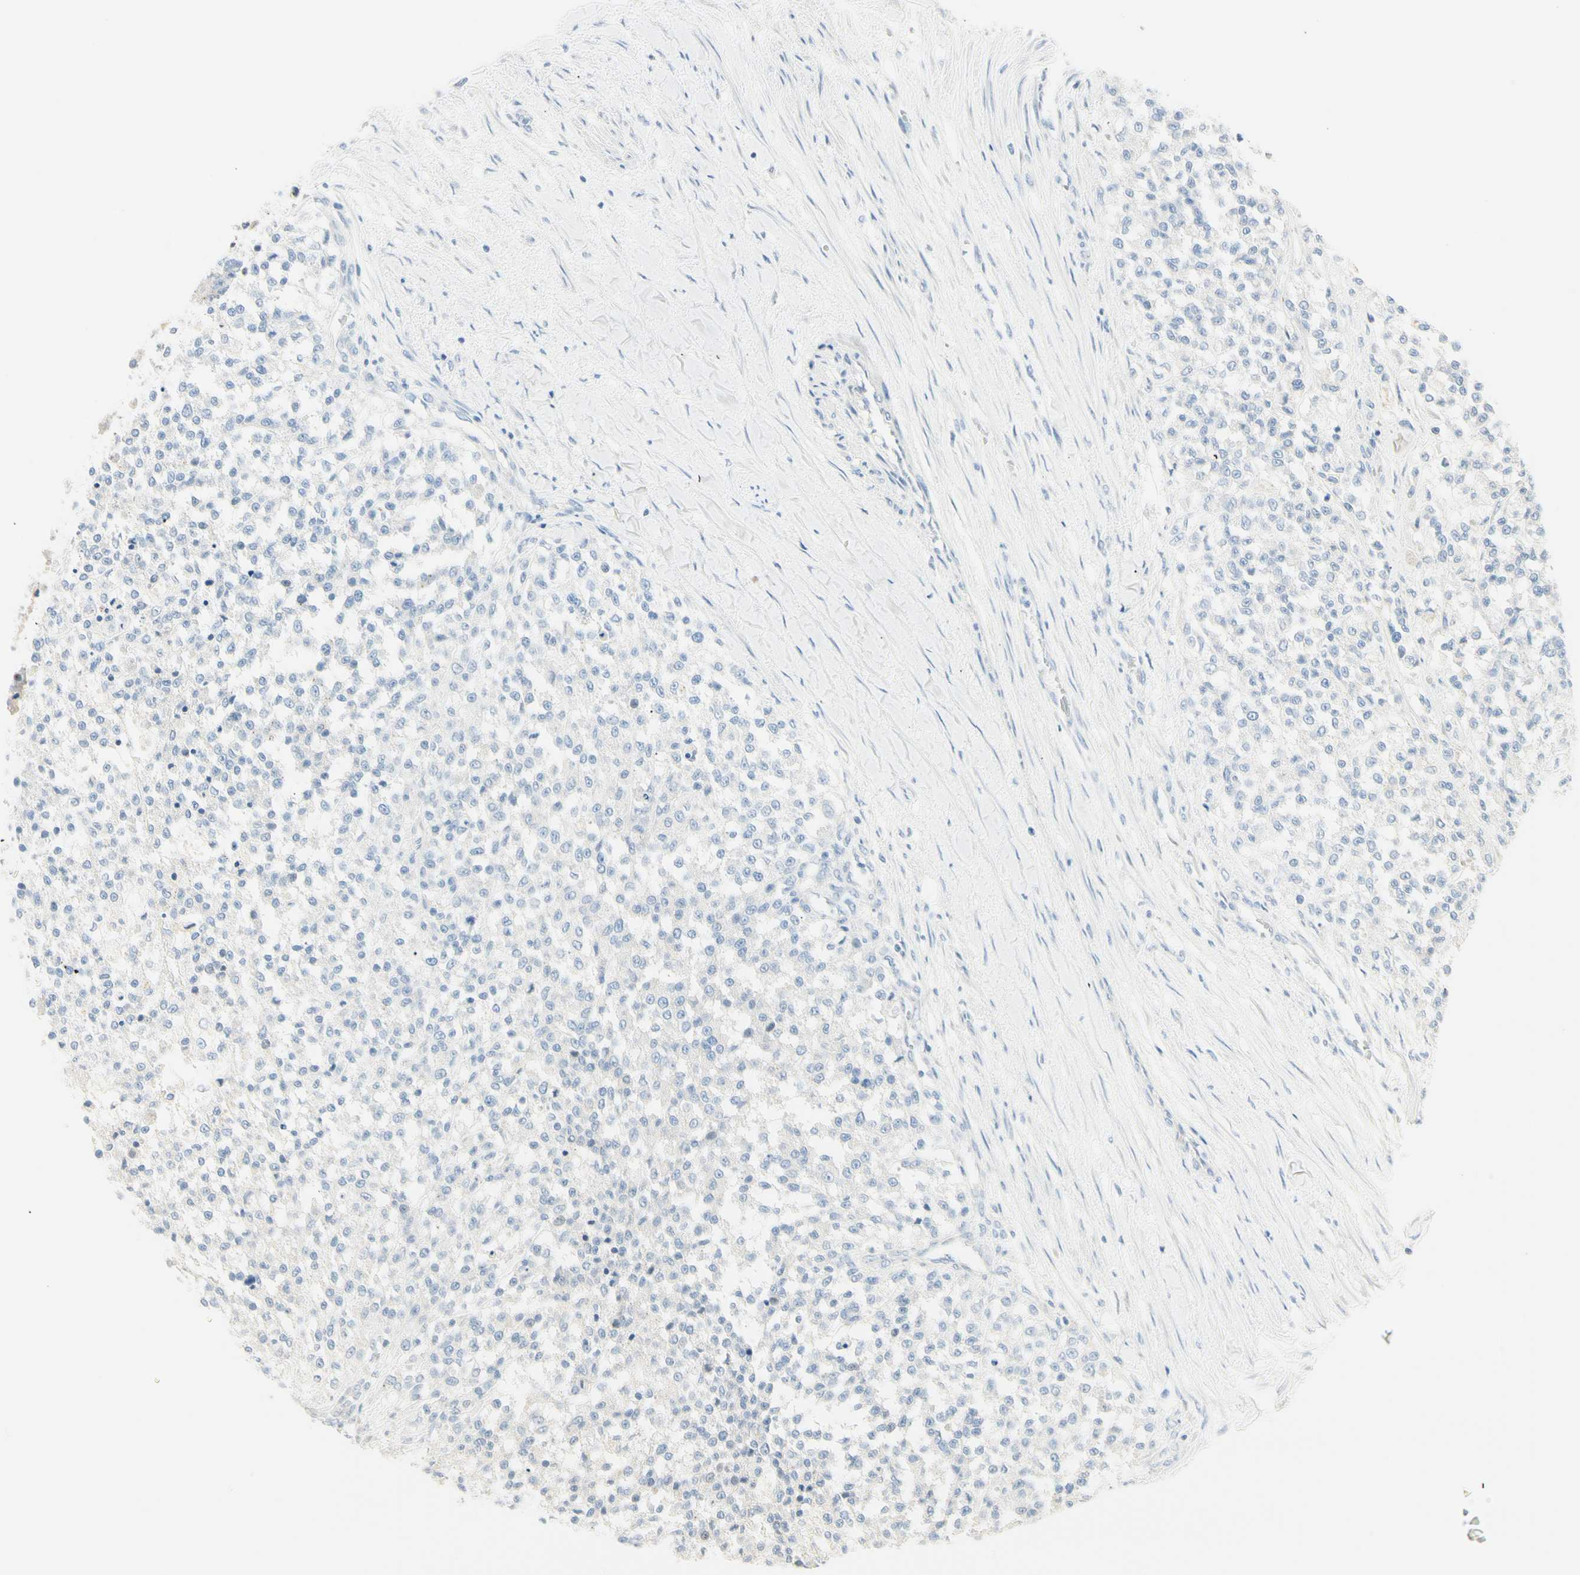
{"staining": {"intensity": "negative", "quantity": "none", "location": "none"}, "tissue": "testis cancer", "cell_type": "Tumor cells", "image_type": "cancer", "snomed": [{"axis": "morphology", "description": "Seminoma, NOS"}, {"axis": "topography", "description": "Testis"}], "caption": "This image is of testis cancer stained with IHC to label a protein in brown with the nuclei are counter-stained blue. There is no expression in tumor cells.", "gene": "ALDH18A1", "patient": {"sex": "male", "age": 59}}